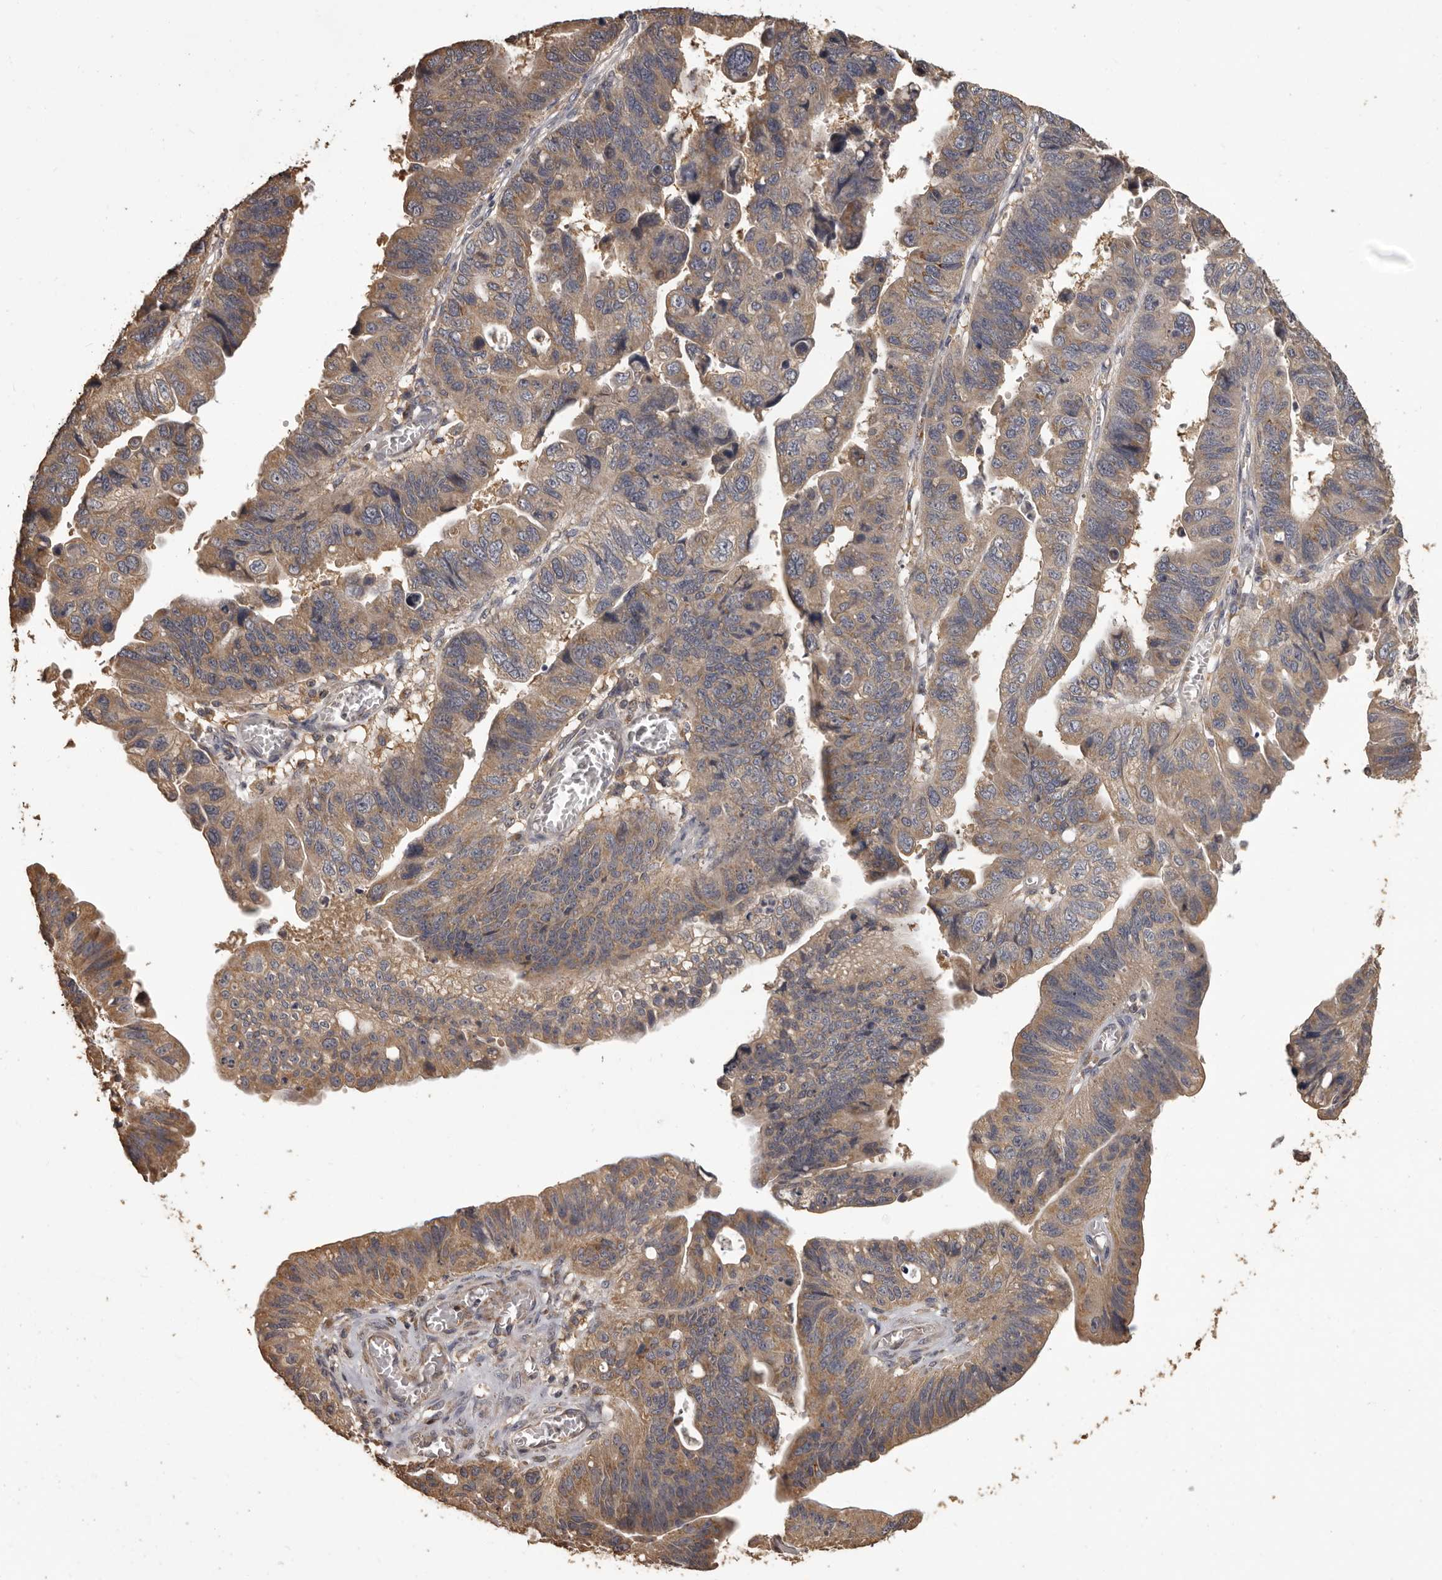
{"staining": {"intensity": "moderate", "quantity": ">75%", "location": "cytoplasmic/membranous"}, "tissue": "stomach cancer", "cell_type": "Tumor cells", "image_type": "cancer", "snomed": [{"axis": "morphology", "description": "Adenocarcinoma, NOS"}, {"axis": "topography", "description": "Stomach"}], "caption": "A high-resolution histopathology image shows immunohistochemistry staining of adenocarcinoma (stomach), which displays moderate cytoplasmic/membranous expression in approximately >75% of tumor cells.", "gene": "MGAT5", "patient": {"sex": "male", "age": 59}}